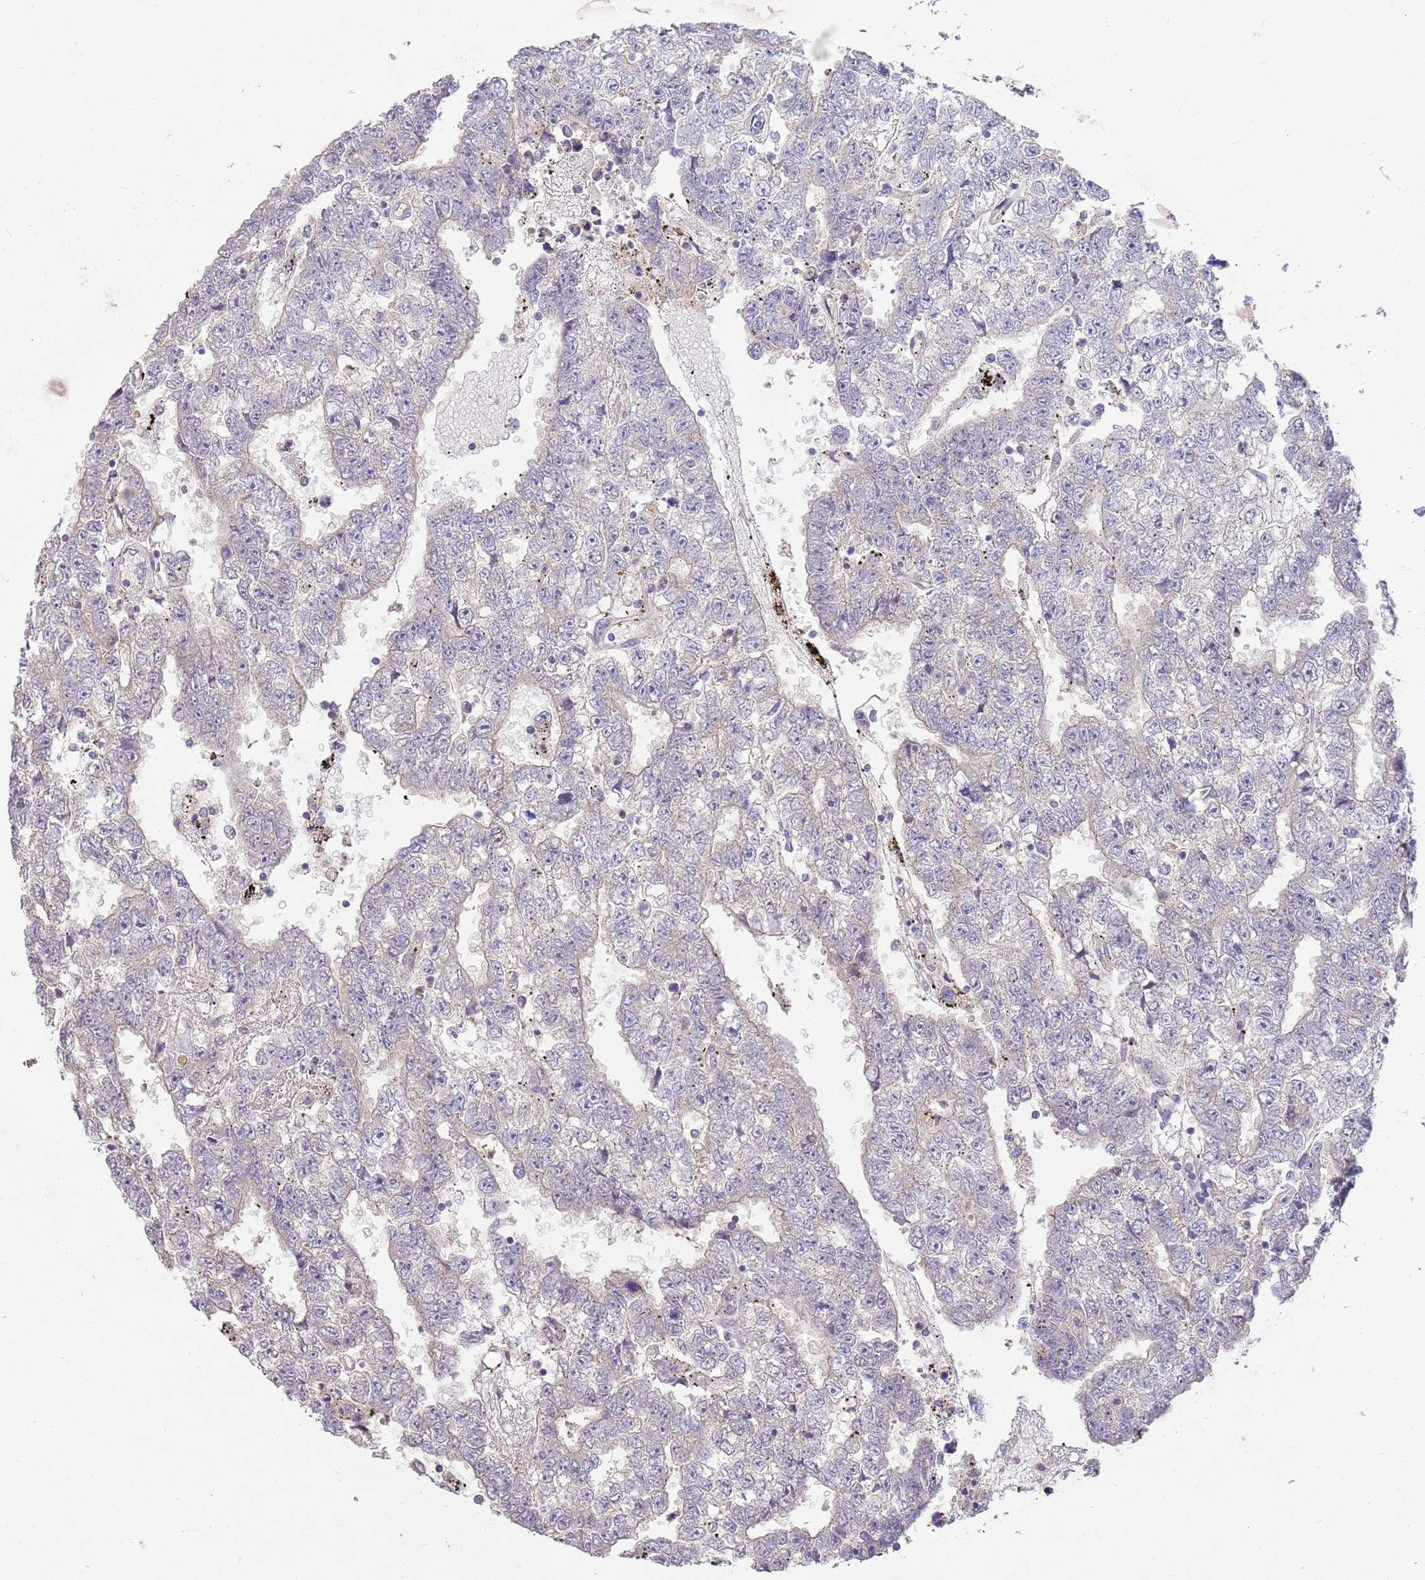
{"staining": {"intensity": "negative", "quantity": "none", "location": "none"}, "tissue": "testis cancer", "cell_type": "Tumor cells", "image_type": "cancer", "snomed": [{"axis": "morphology", "description": "Carcinoma, Embryonal, NOS"}, {"axis": "topography", "description": "Testis"}], "caption": "Immunohistochemical staining of human testis embryonal carcinoma displays no significant expression in tumor cells.", "gene": "MEI1", "patient": {"sex": "male", "age": 25}}